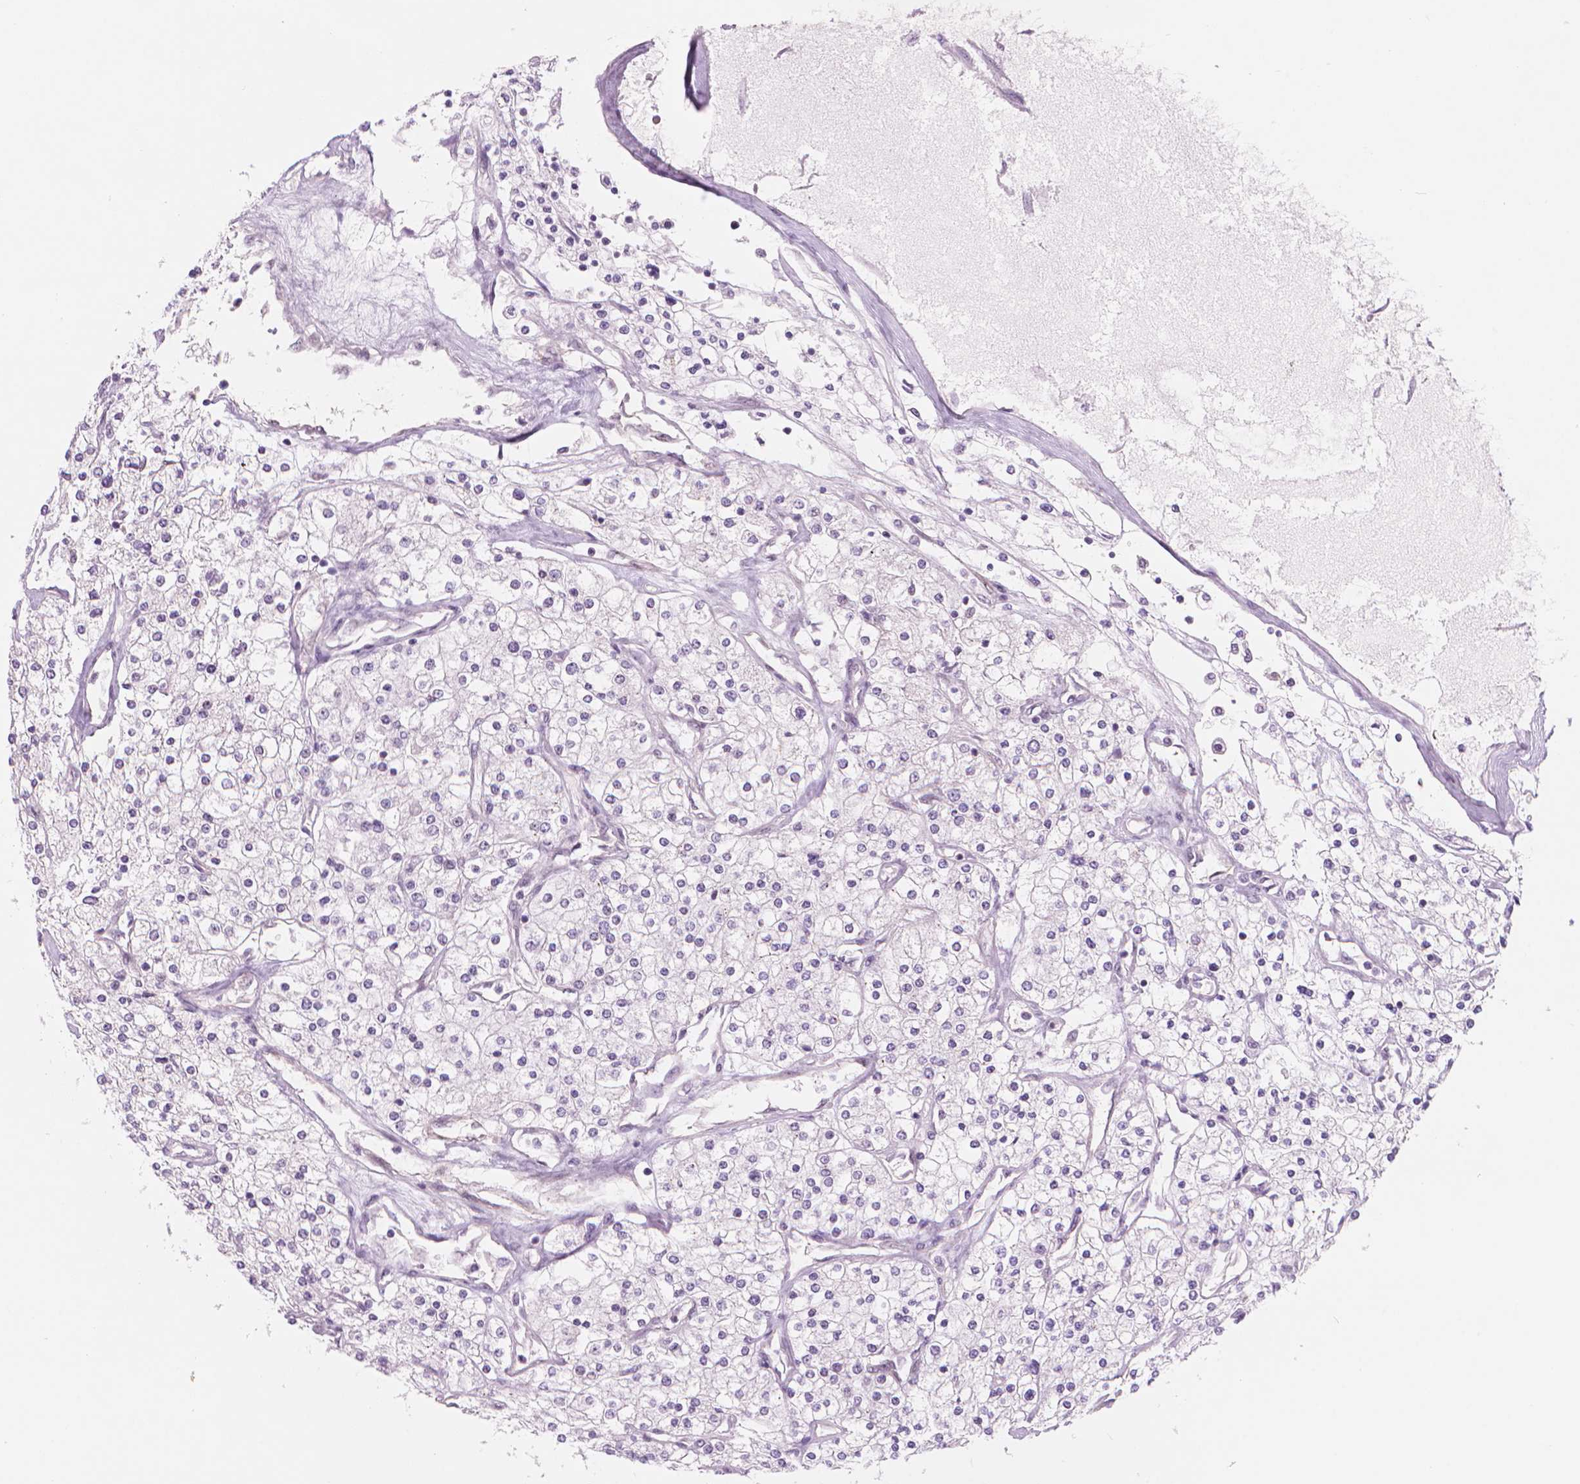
{"staining": {"intensity": "negative", "quantity": "none", "location": "none"}, "tissue": "renal cancer", "cell_type": "Tumor cells", "image_type": "cancer", "snomed": [{"axis": "morphology", "description": "Adenocarcinoma, NOS"}, {"axis": "topography", "description": "Kidney"}], "caption": "Human renal cancer (adenocarcinoma) stained for a protein using IHC displays no expression in tumor cells.", "gene": "POLR3D", "patient": {"sex": "male", "age": 80}}